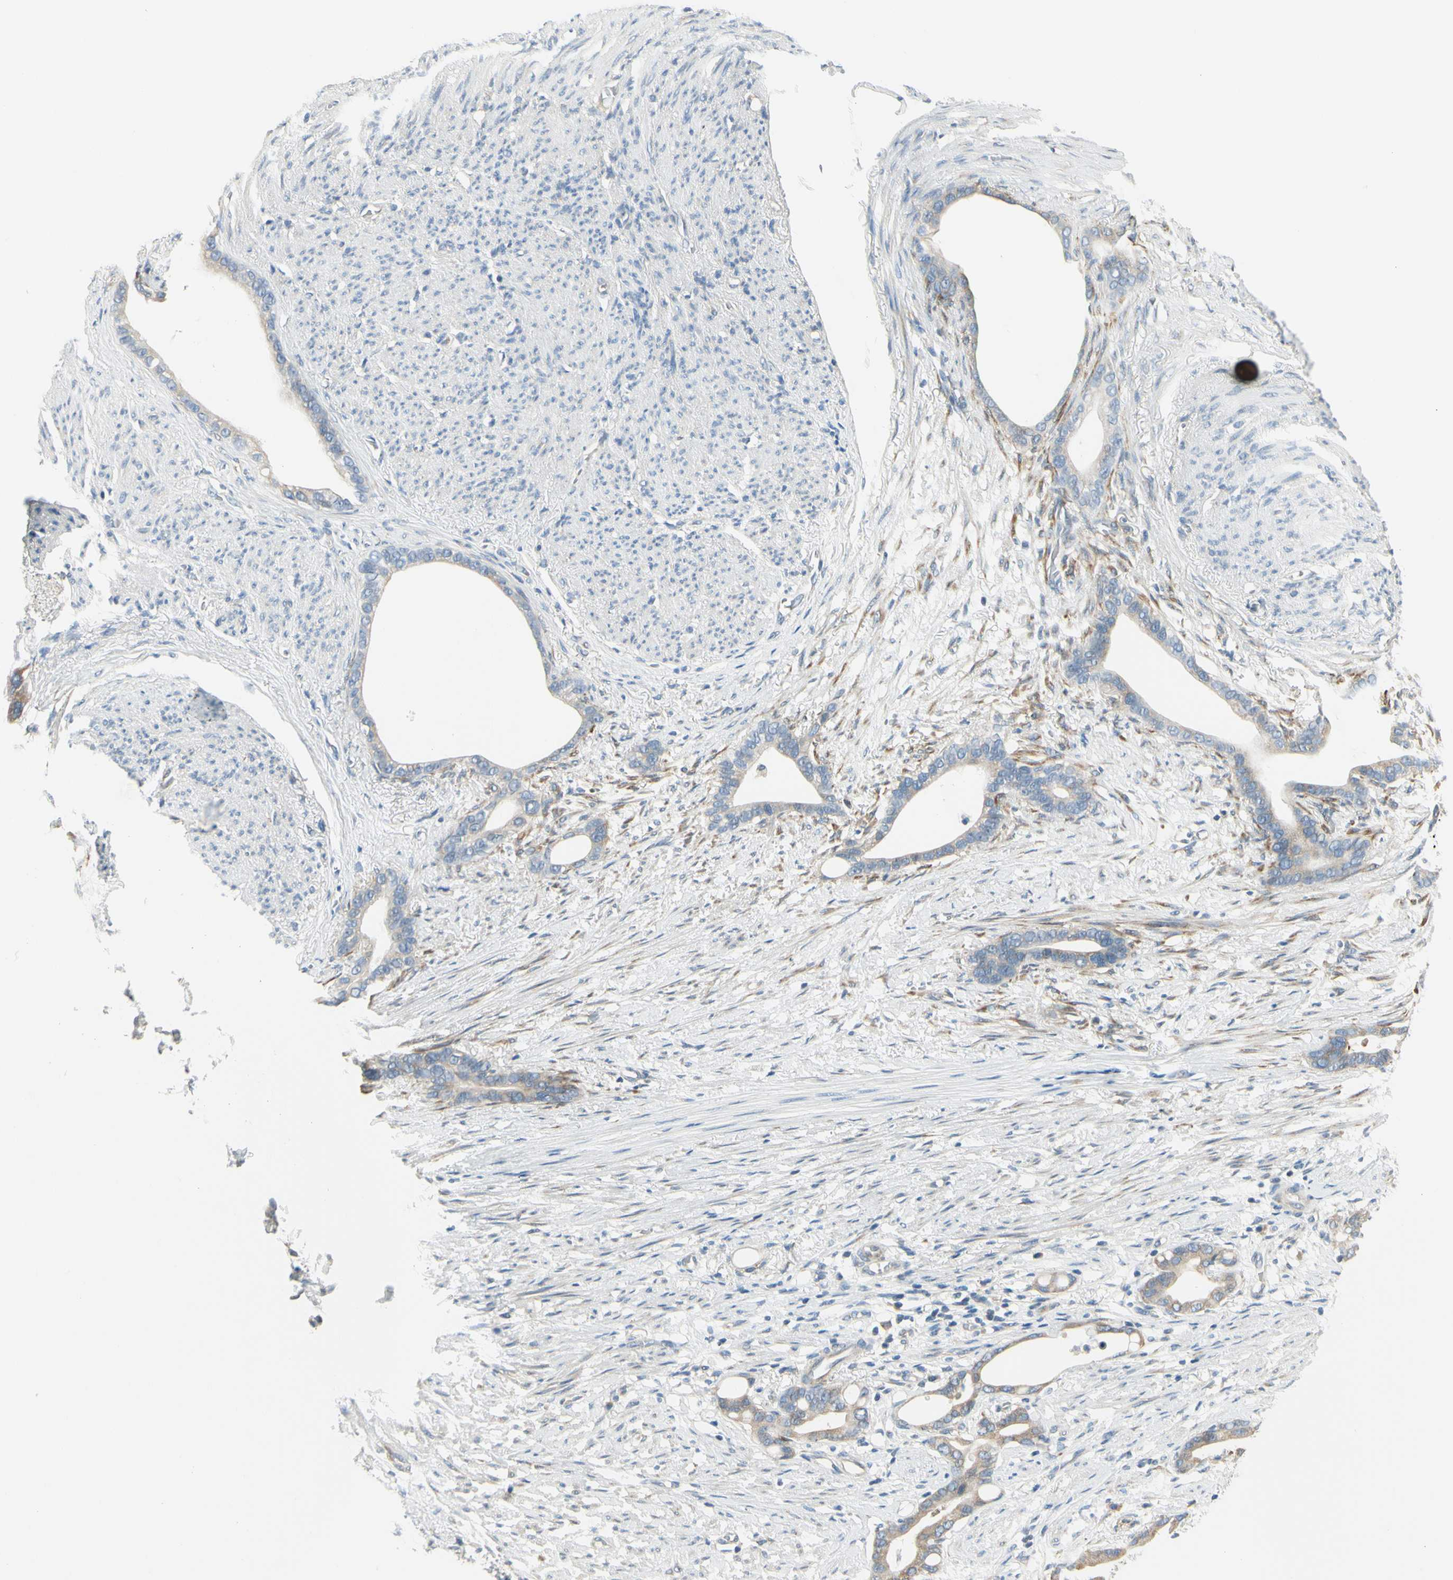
{"staining": {"intensity": "weak", "quantity": "25%-75%", "location": "cytoplasmic/membranous"}, "tissue": "stomach cancer", "cell_type": "Tumor cells", "image_type": "cancer", "snomed": [{"axis": "morphology", "description": "Adenocarcinoma, NOS"}, {"axis": "topography", "description": "Stomach"}], "caption": "Stomach cancer stained with immunohistochemistry exhibits weak cytoplasmic/membranous positivity in about 25%-75% of tumor cells.", "gene": "IGDCC4", "patient": {"sex": "female", "age": 75}}